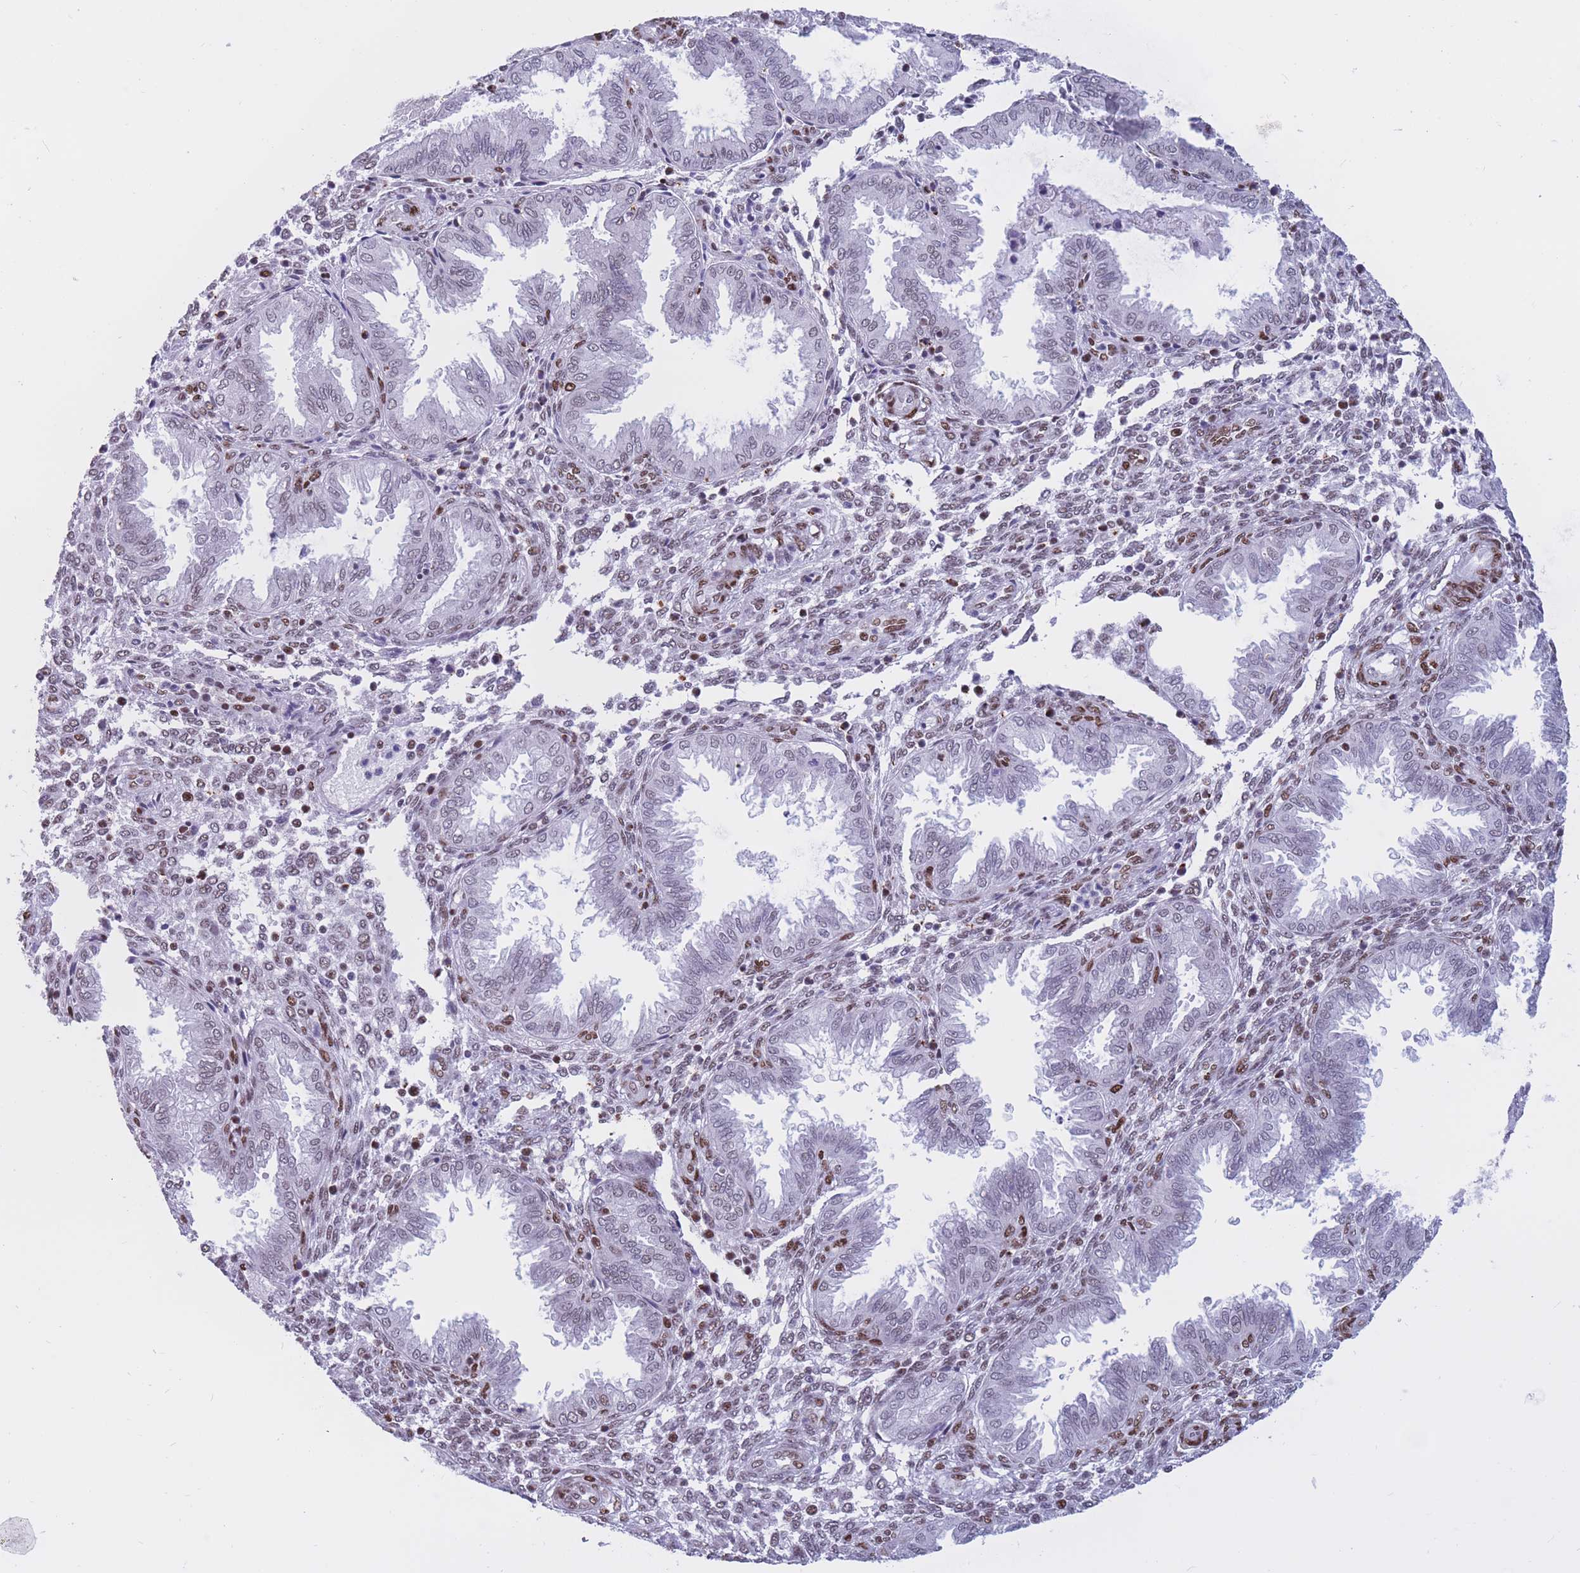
{"staining": {"intensity": "moderate", "quantity": "25%-75%", "location": "nuclear"}, "tissue": "endometrium", "cell_type": "Cells in endometrial stroma", "image_type": "normal", "snomed": [{"axis": "morphology", "description": "Normal tissue, NOS"}, {"axis": "topography", "description": "Endometrium"}], "caption": "Immunohistochemical staining of benign human endometrium displays 25%-75% levels of moderate nuclear protein positivity in approximately 25%-75% of cells in endometrial stroma. Immunohistochemistry (ihc) stains the protein of interest in brown and the nuclei are stained blue.", "gene": "NASP", "patient": {"sex": "female", "age": 33}}